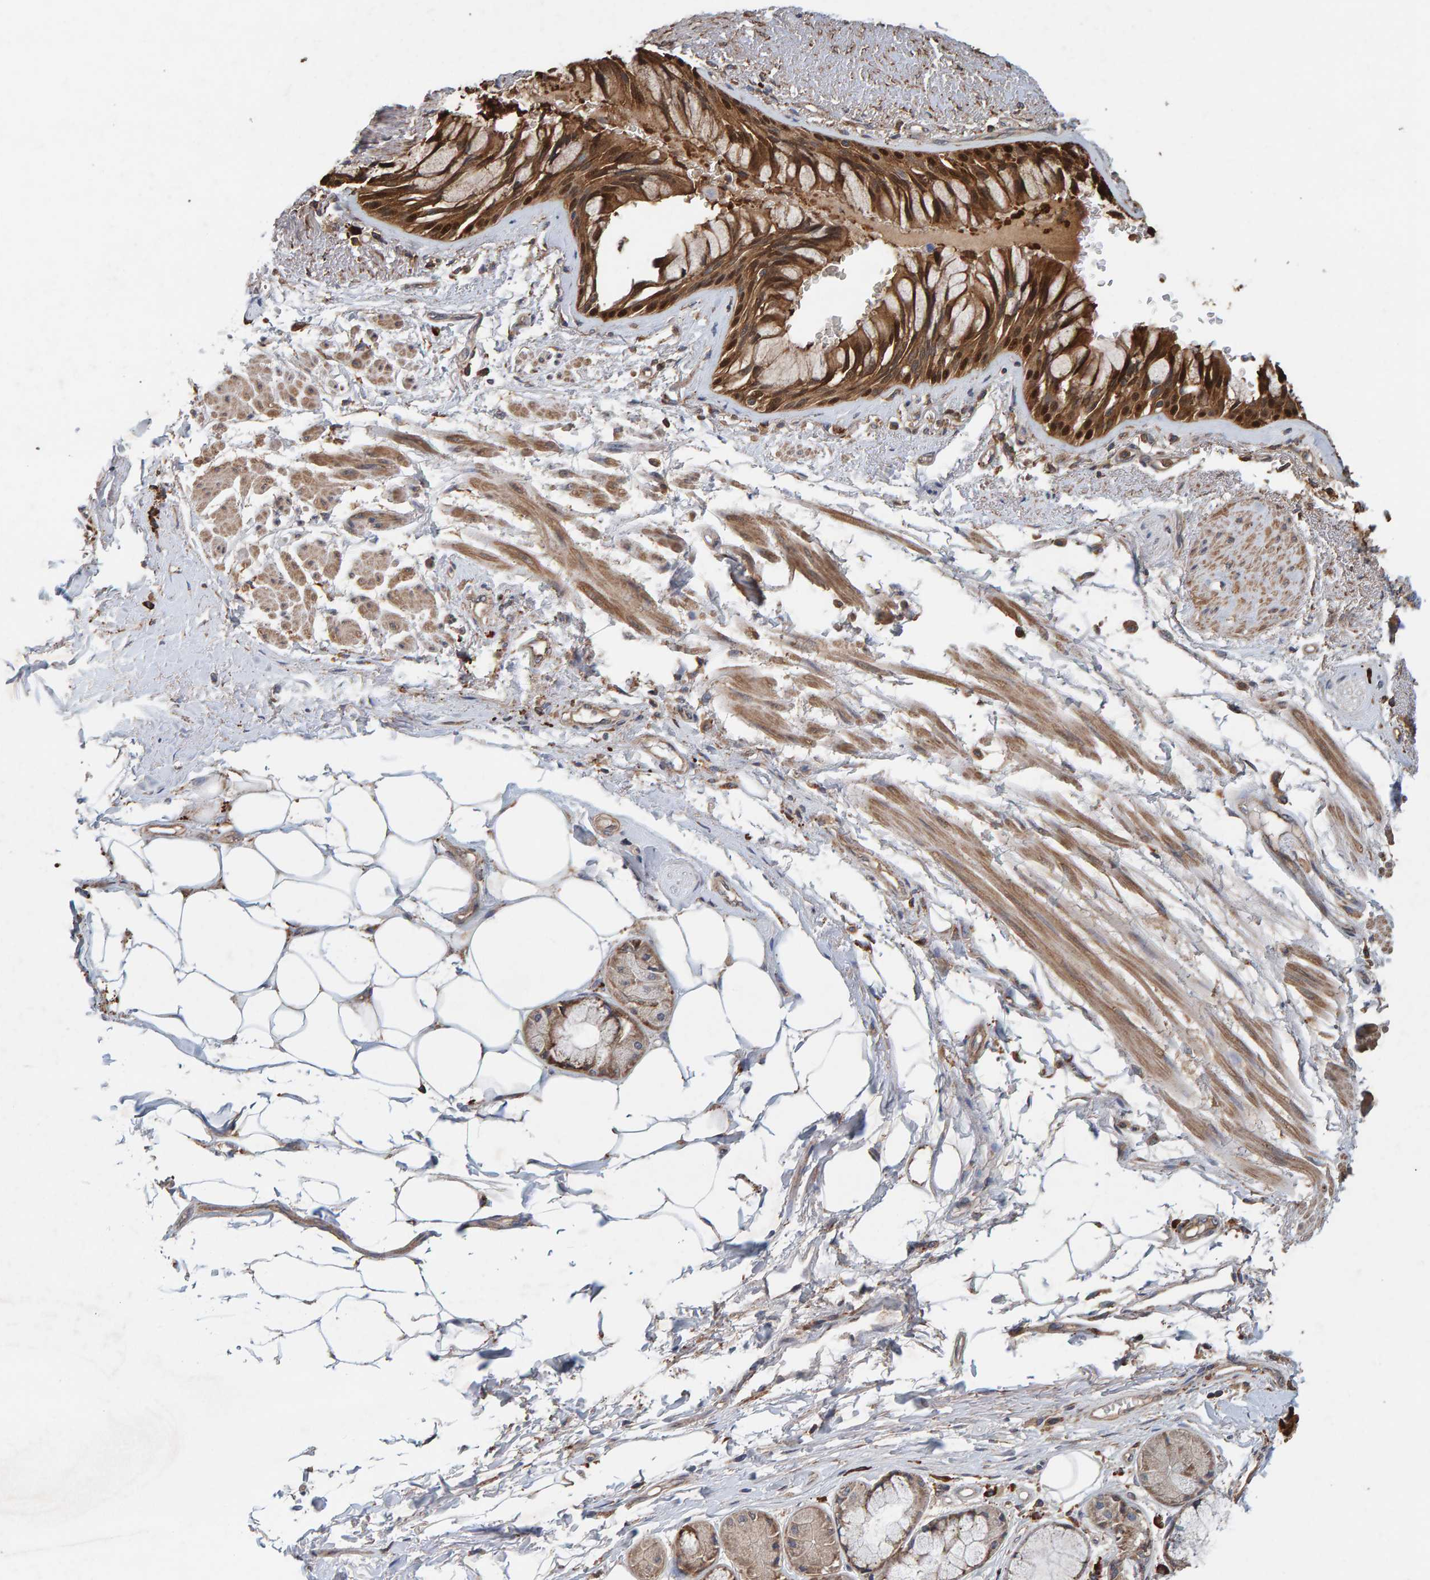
{"staining": {"intensity": "moderate", "quantity": ">75%", "location": "cytoplasmic/membranous,nuclear"}, "tissue": "bronchus", "cell_type": "Respiratory epithelial cells", "image_type": "normal", "snomed": [{"axis": "morphology", "description": "Normal tissue, NOS"}, {"axis": "topography", "description": "Bronchus"}], "caption": "Brown immunohistochemical staining in normal bronchus demonstrates moderate cytoplasmic/membranous,nuclear staining in approximately >75% of respiratory epithelial cells. Using DAB (3,3'-diaminobenzidine) (brown) and hematoxylin (blue) stains, captured at high magnification using brightfield microscopy.", "gene": "PLA2G3", "patient": {"sex": "male", "age": 66}}